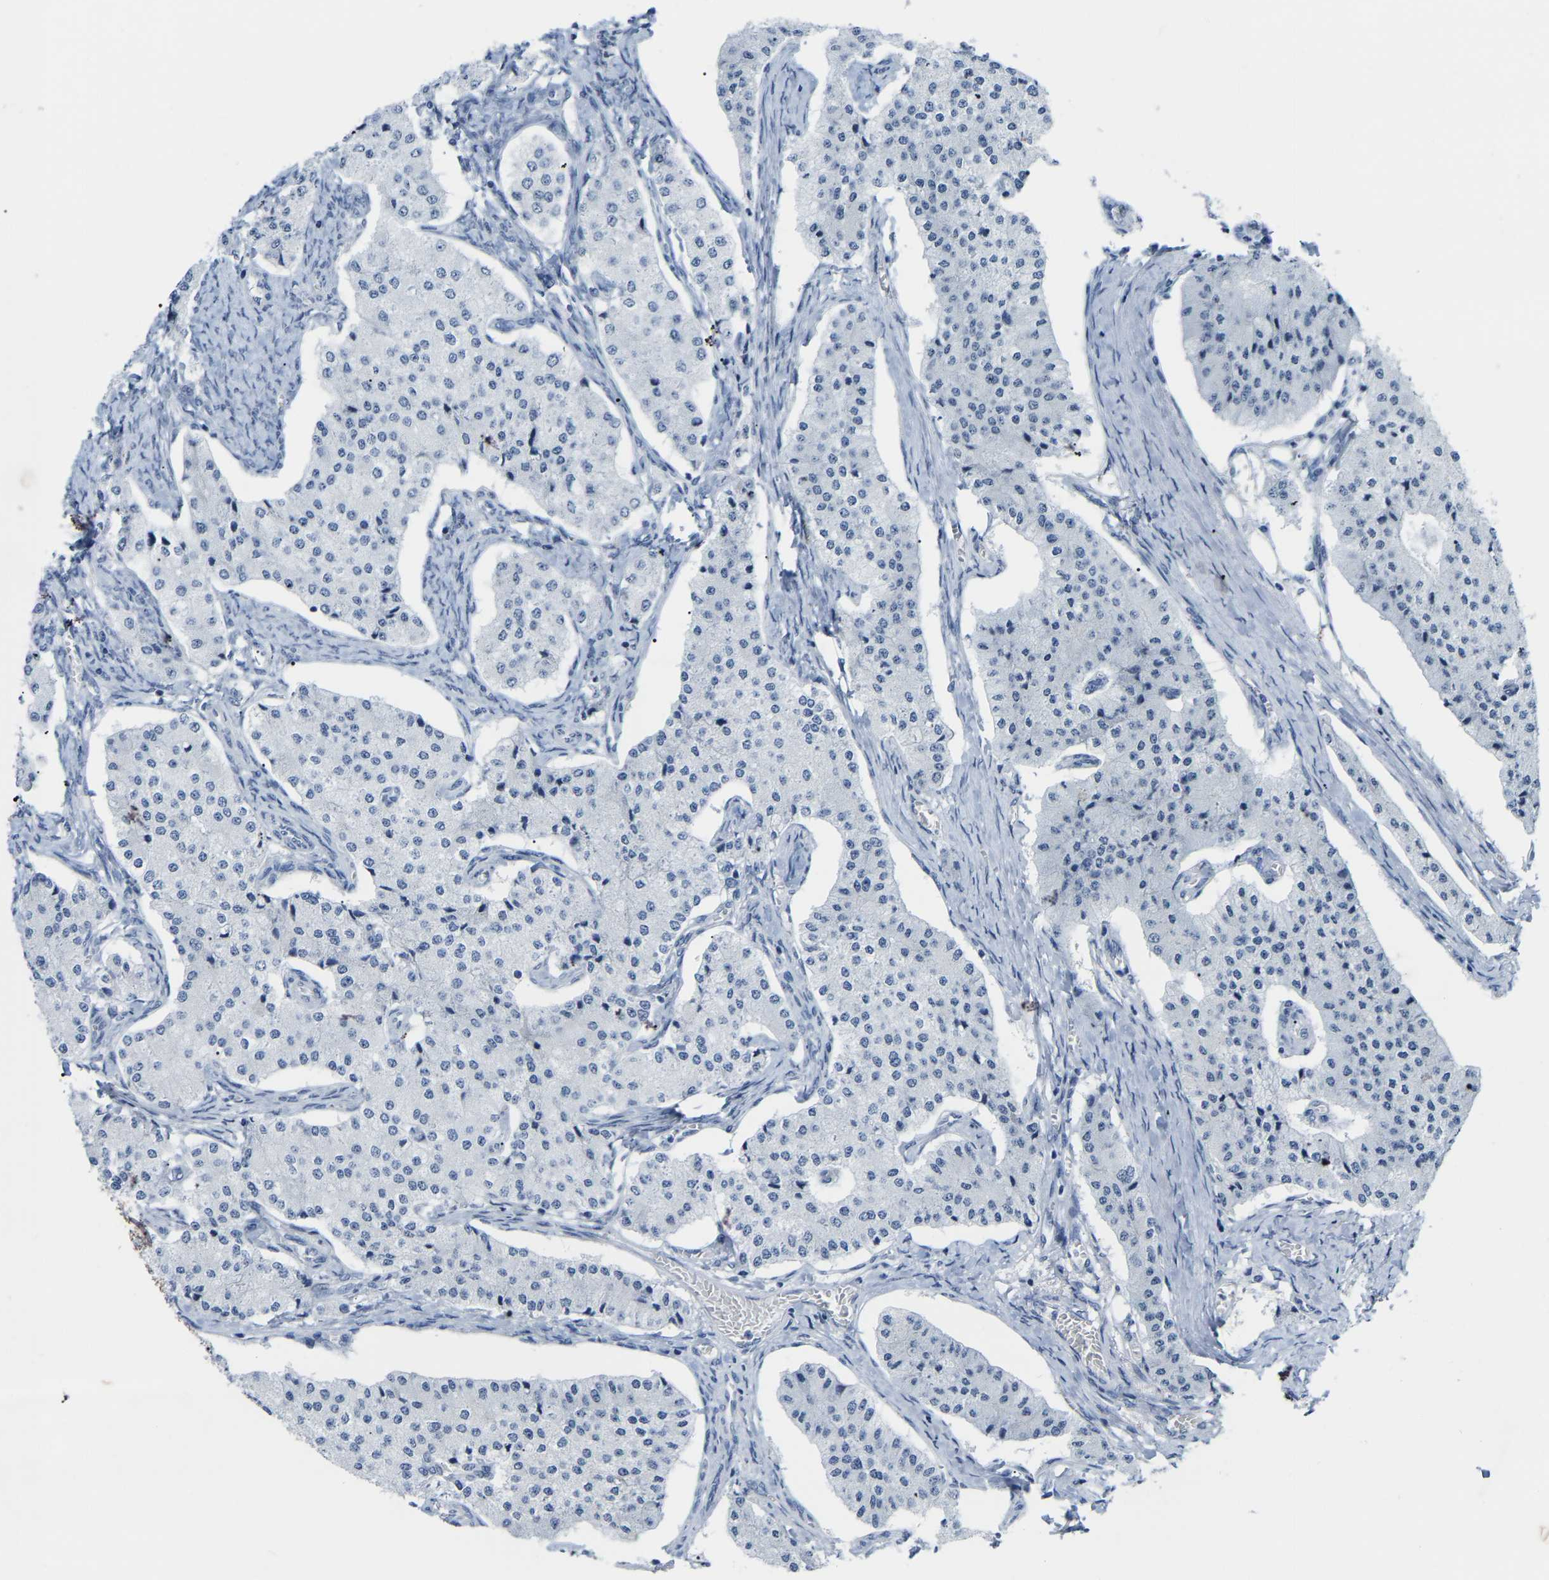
{"staining": {"intensity": "negative", "quantity": "none", "location": "none"}, "tissue": "carcinoid", "cell_type": "Tumor cells", "image_type": "cancer", "snomed": [{"axis": "morphology", "description": "Carcinoid, malignant, NOS"}, {"axis": "topography", "description": "Colon"}], "caption": "DAB (3,3'-diaminobenzidine) immunohistochemical staining of carcinoid shows no significant positivity in tumor cells.", "gene": "ABTB2", "patient": {"sex": "female", "age": 52}}